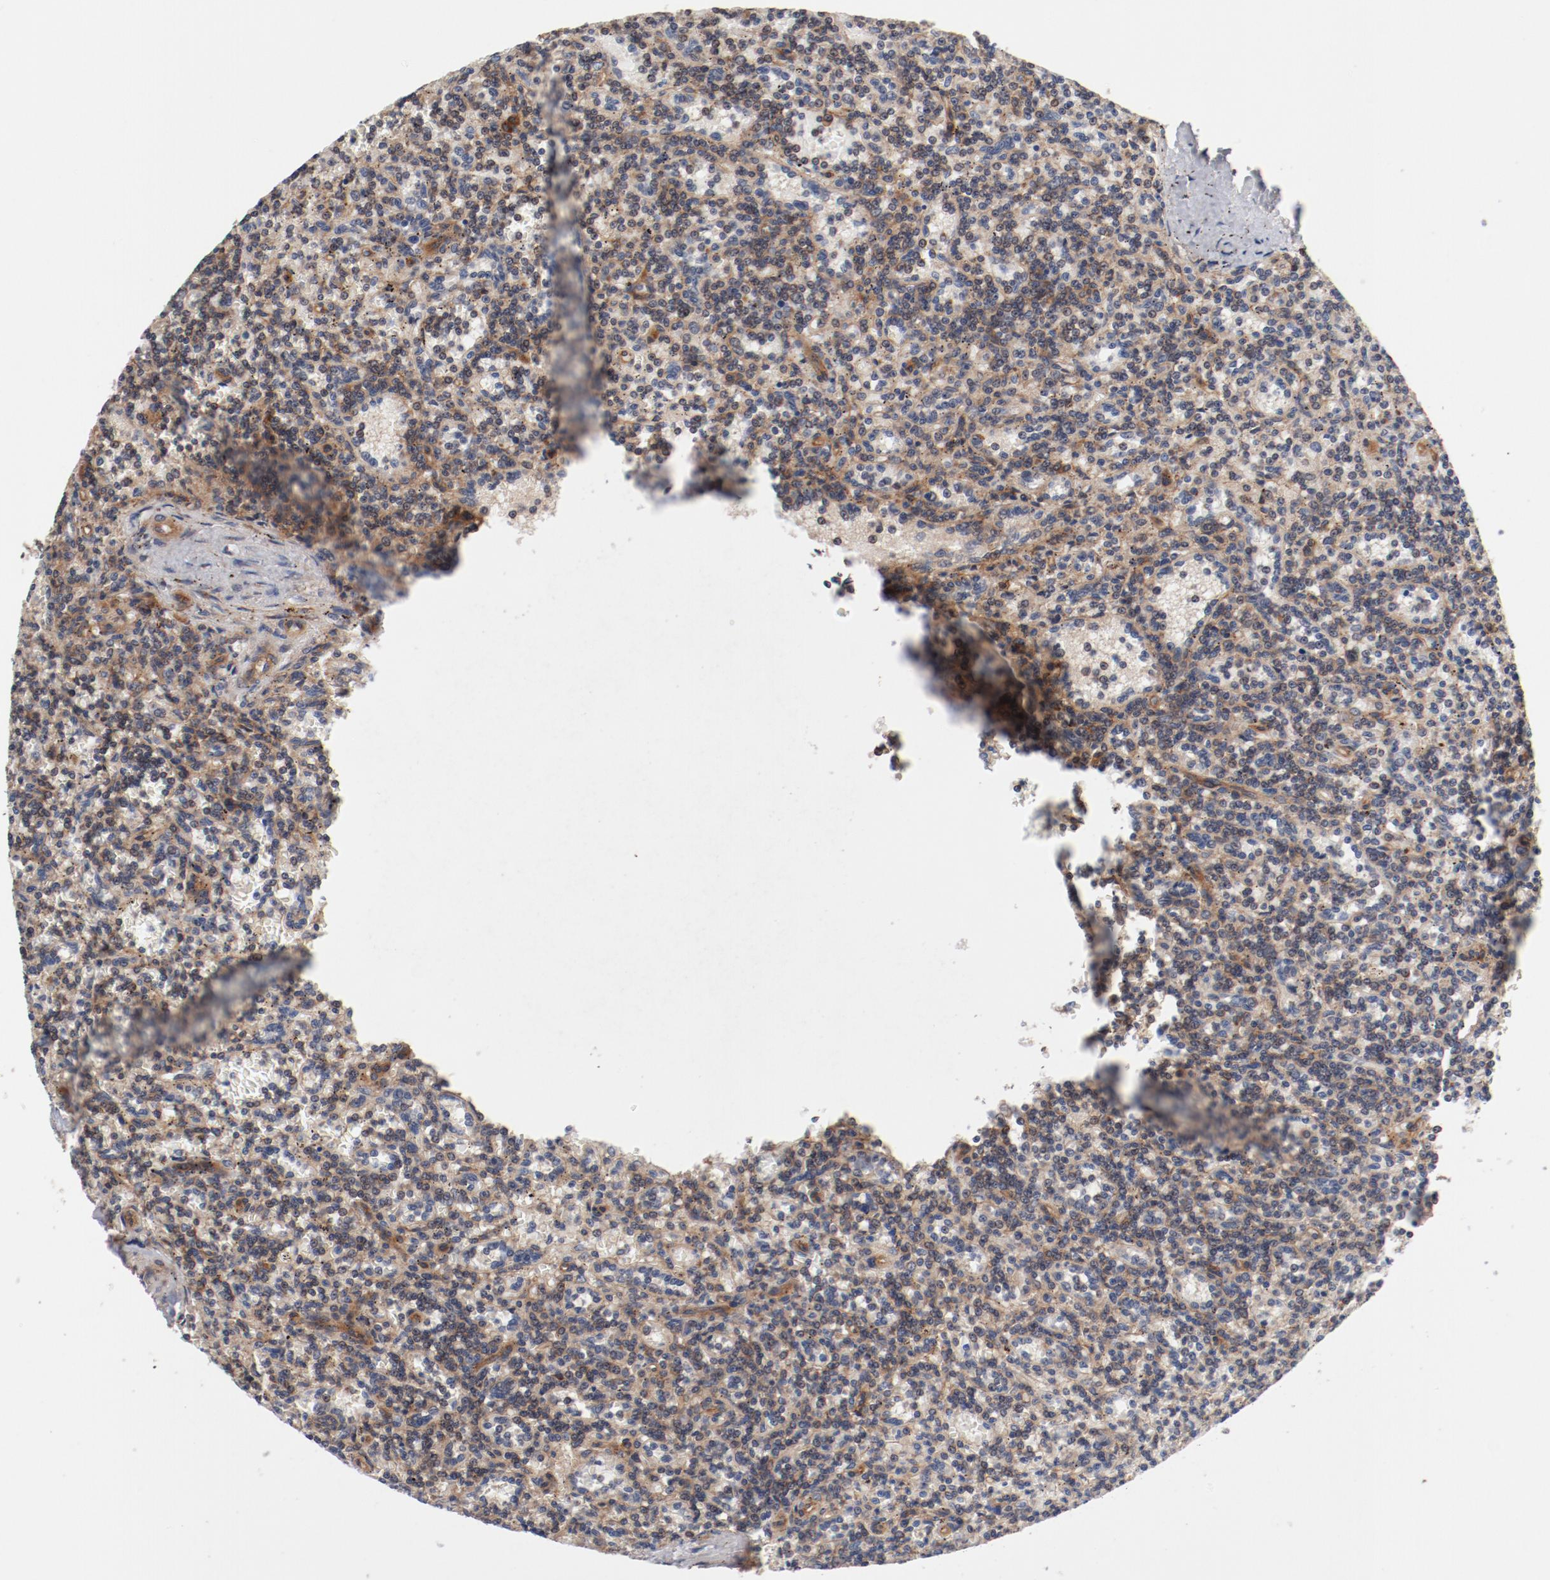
{"staining": {"intensity": "moderate", "quantity": "25%-75%", "location": "cytoplasmic/membranous"}, "tissue": "lymphoma", "cell_type": "Tumor cells", "image_type": "cancer", "snomed": [{"axis": "morphology", "description": "Malignant lymphoma, non-Hodgkin's type, Low grade"}, {"axis": "topography", "description": "Spleen"}], "caption": "Low-grade malignant lymphoma, non-Hodgkin's type stained with a brown dye demonstrates moderate cytoplasmic/membranous positive positivity in approximately 25%-75% of tumor cells.", "gene": "PITPNM2", "patient": {"sex": "male", "age": 73}}